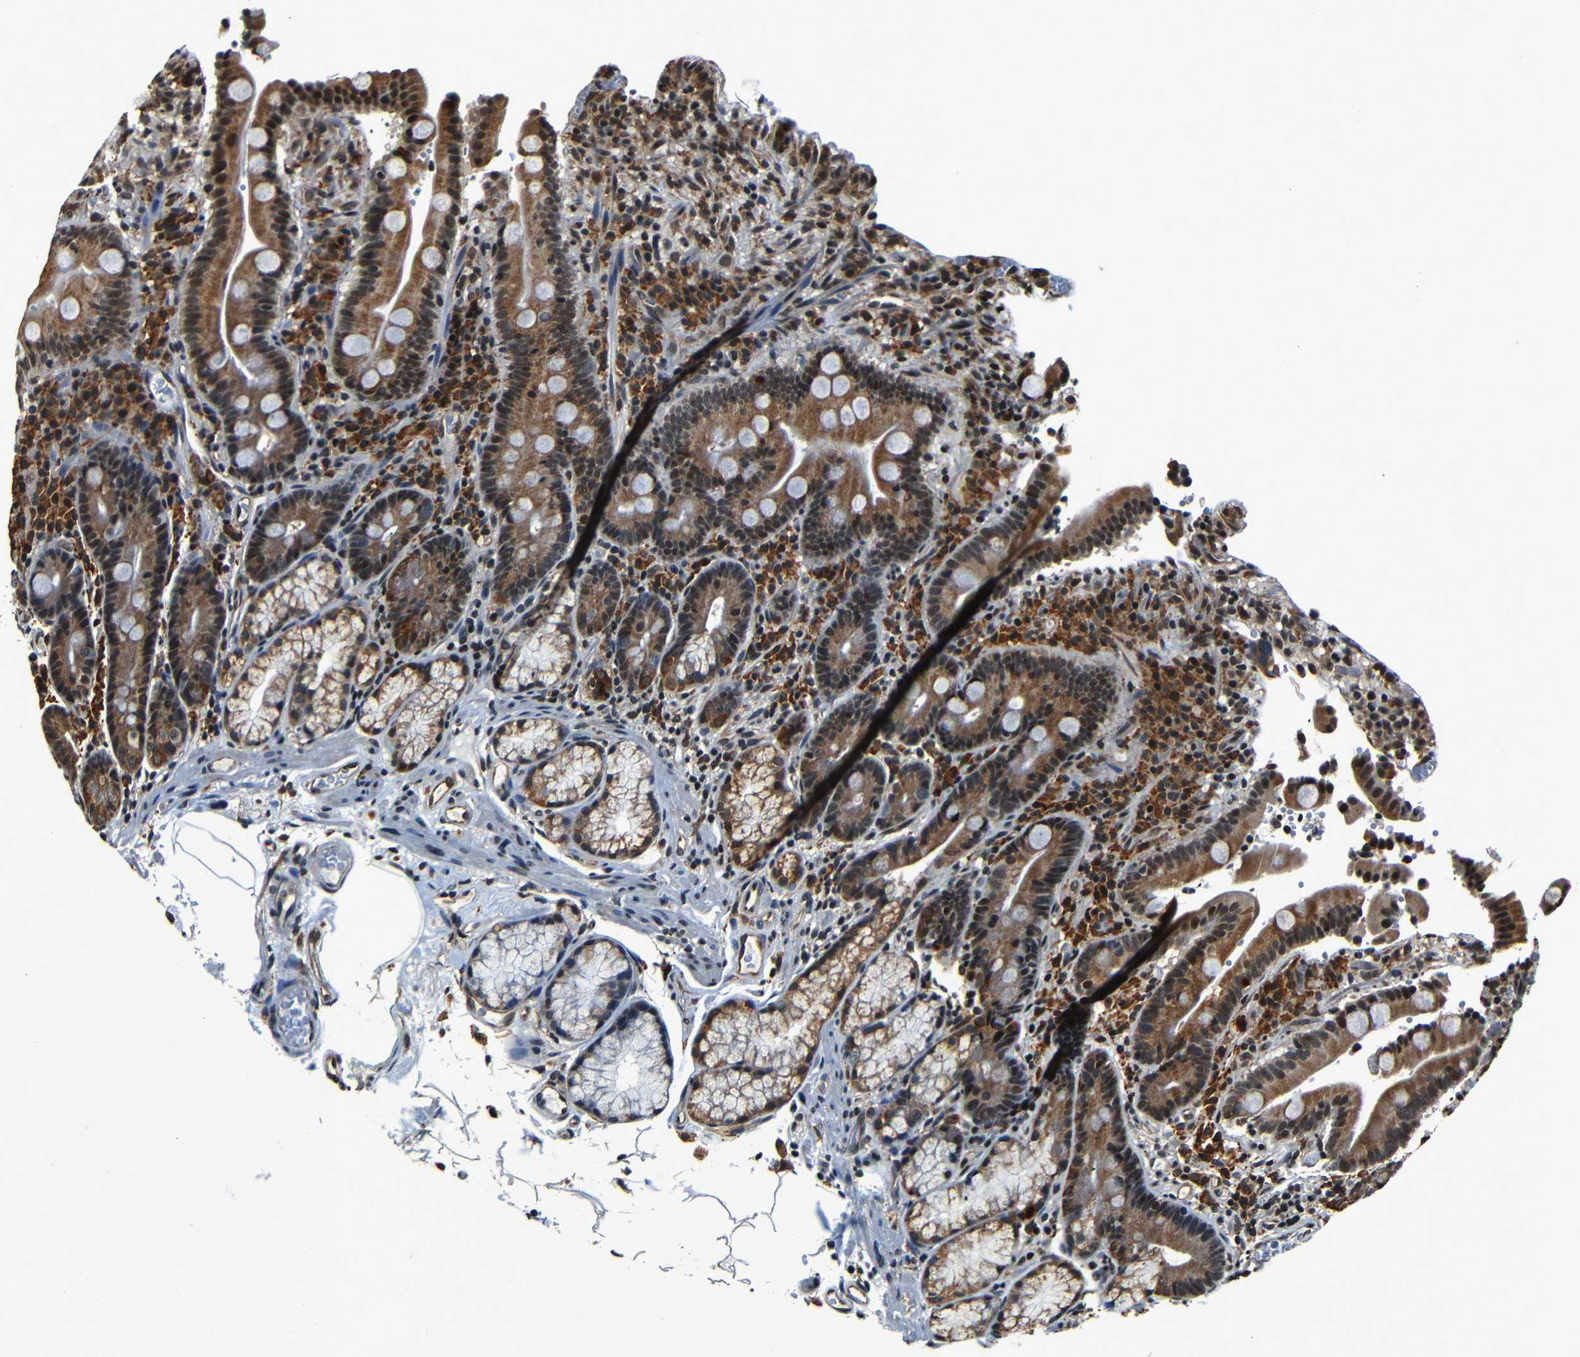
{"staining": {"intensity": "moderate", "quantity": ">75%", "location": "cytoplasmic/membranous,nuclear"}, "tissue": "duodenum", "cell_type": "Glandular cells", "image_type": "normal", "snomed": [{"axis": "morphology", "description": "Normal tissue, NOS"}, {"axis": "topography", "description": "Small intestine, NOS"}], "caption": "Glandular cells reveal medium levels of moderate cytoplasmic/membranous,nuclear positivity in about >75% of cells in unremarkable duodenum. (IHC, brightfield microscopy, high magnification).", "gene": "NCBP3", "patient": {"sex": "female", "age": 71}}